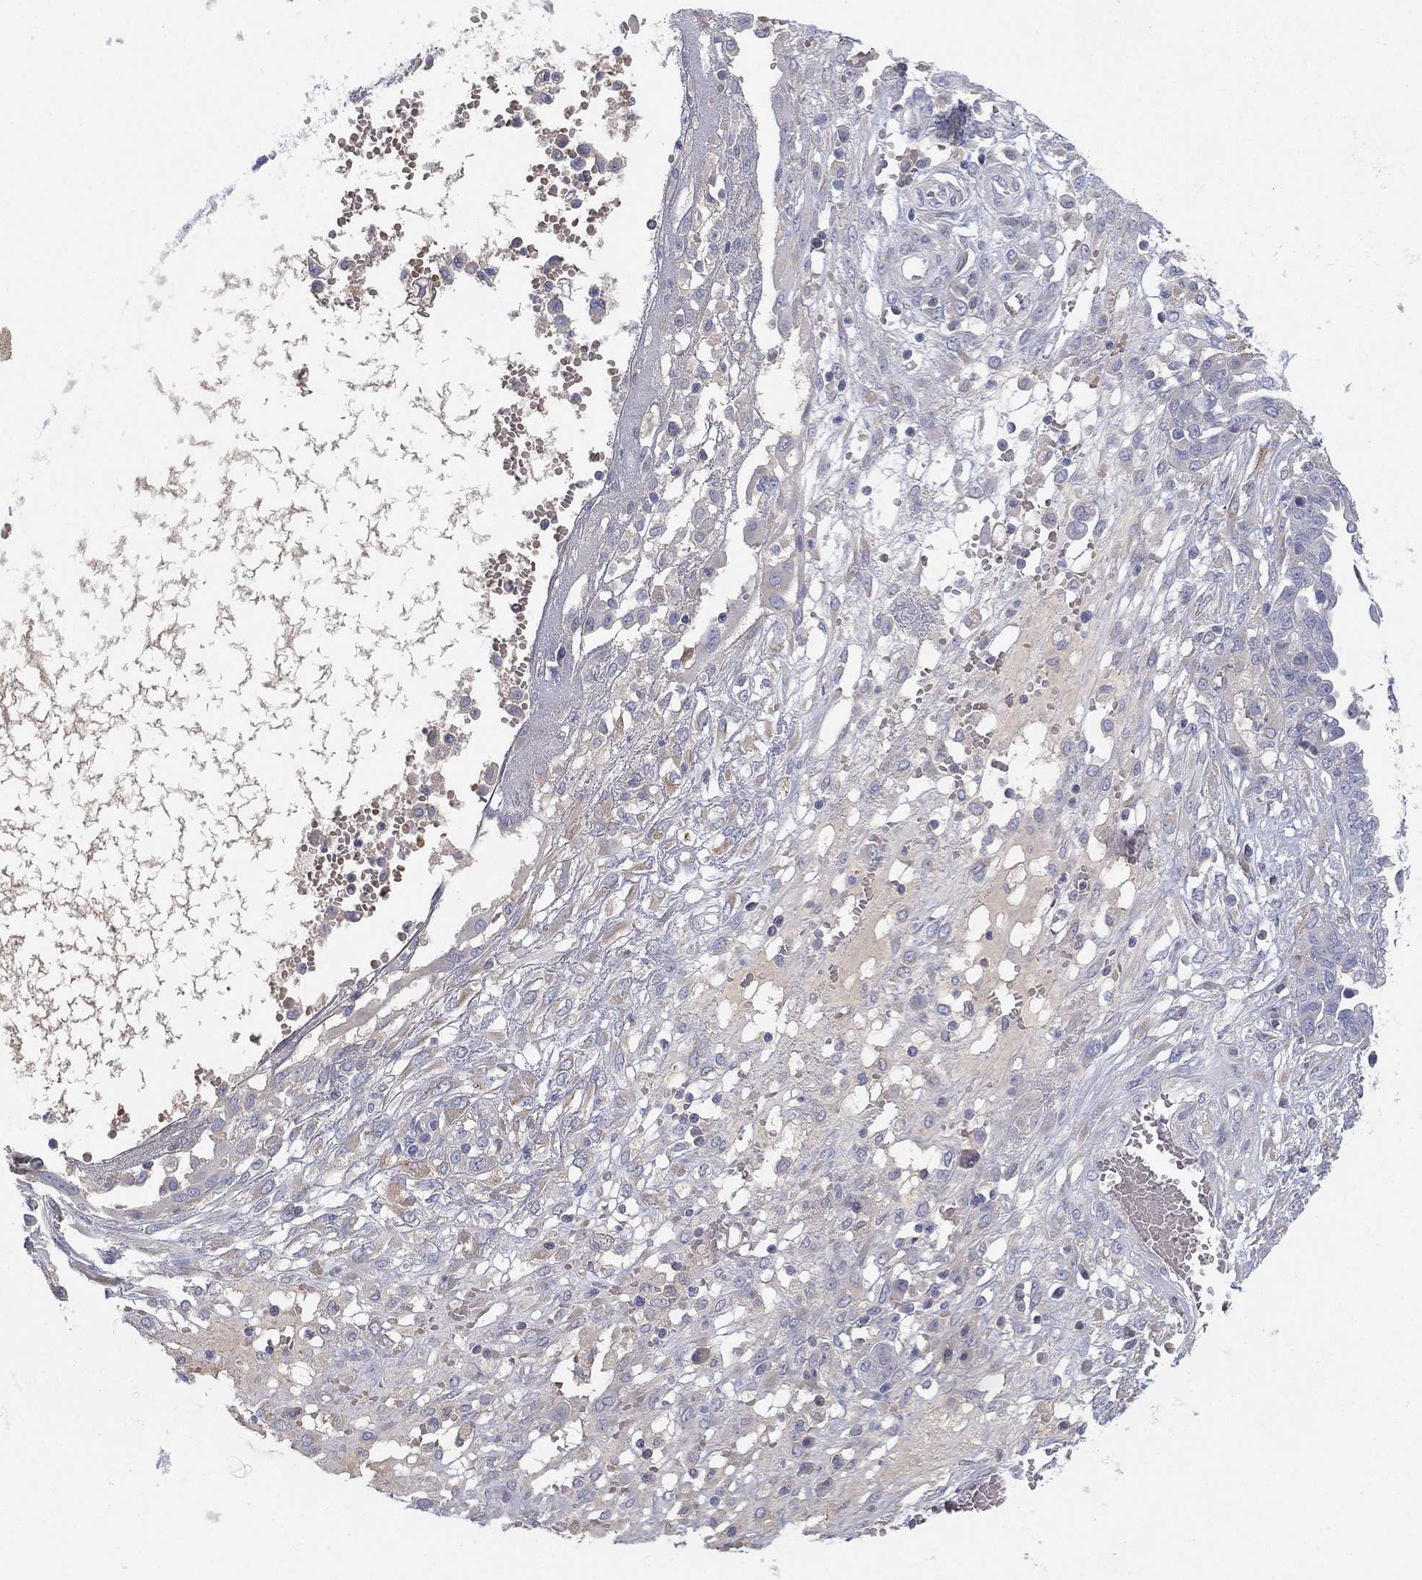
{"staining": {"intensity": "negative", "quantity": "none", "location": "none"}, "tissue": "ovarian cancer", "cell_type": "Tumor cells", "image_type": "cancer", "snomed": [{"axis": "morphology", "description": "Cystadenocarcinoma, serous, NOS"}, {"axis": "topography", "description": "Ovary"}], "caption": "The micrograph shows no staining of tumor cells in ovarian cancer. (DAB immunohistochemistry with hematoxylin counter stain).", "gene": "CYP2D6", "patient": {"sex": "female", "age": 67}}